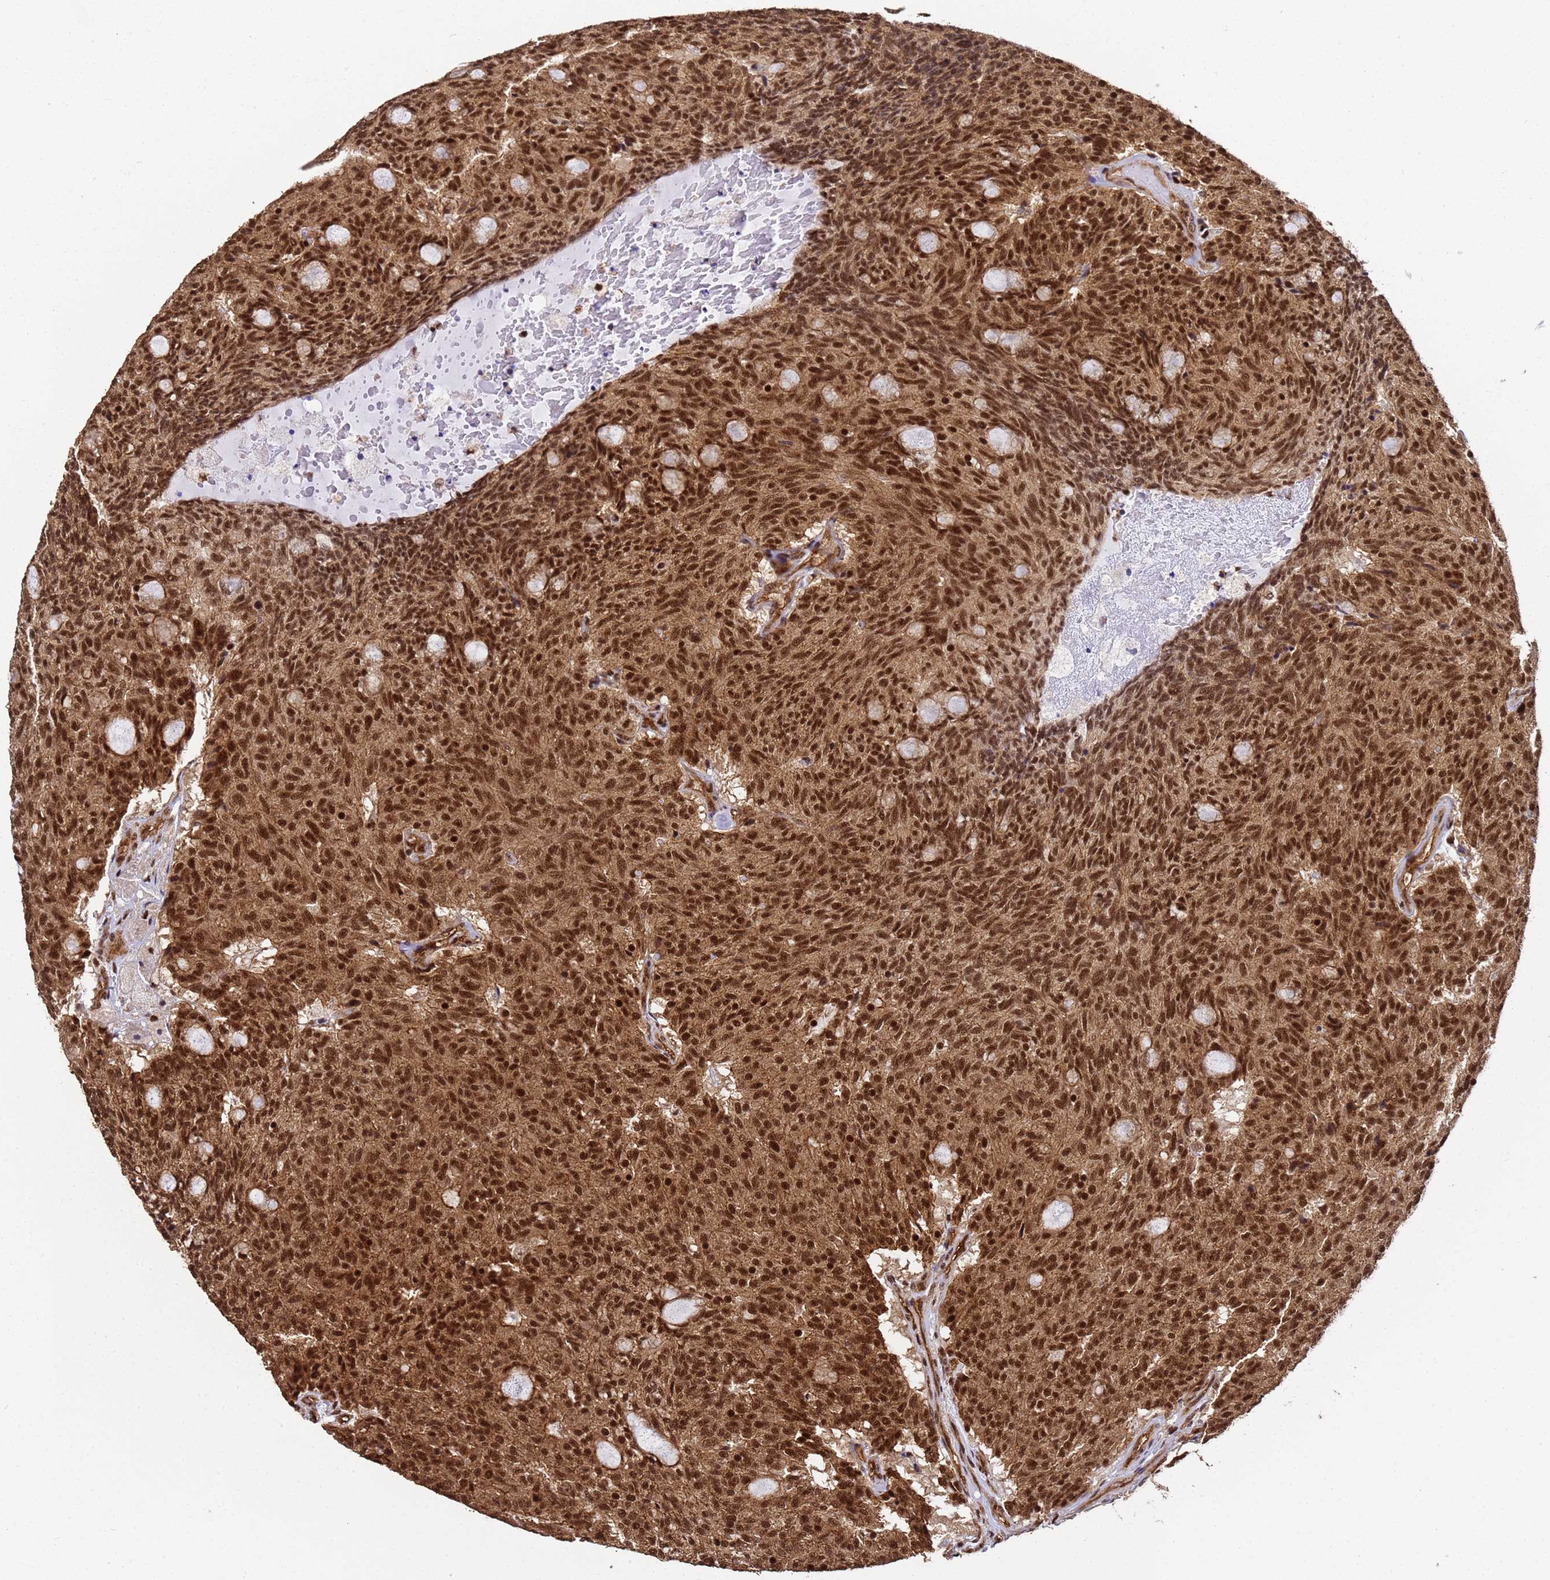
{"staining": {"intensity": "strong", "quantity": ">75%", "location": "cytoplasmic/membranous,nuclear"}, "tissue": "carcinoid", "cell_type": "Tumor cells", "image_type": "cancer", "snomed": [{"axis": "morphology", "description": "Carcinoid, malignant, NOS"}, {"axis": "topography", "description": "Pancreas"}], "caption": "About >75% of tumor cells in carcinoid reveal strong cytoplasmic/membranous and nuclear protein staining as visualized by brown immunohistochemical staining.", "gene": "SYF2", "patient": {"sex": "female", "age": 54}}